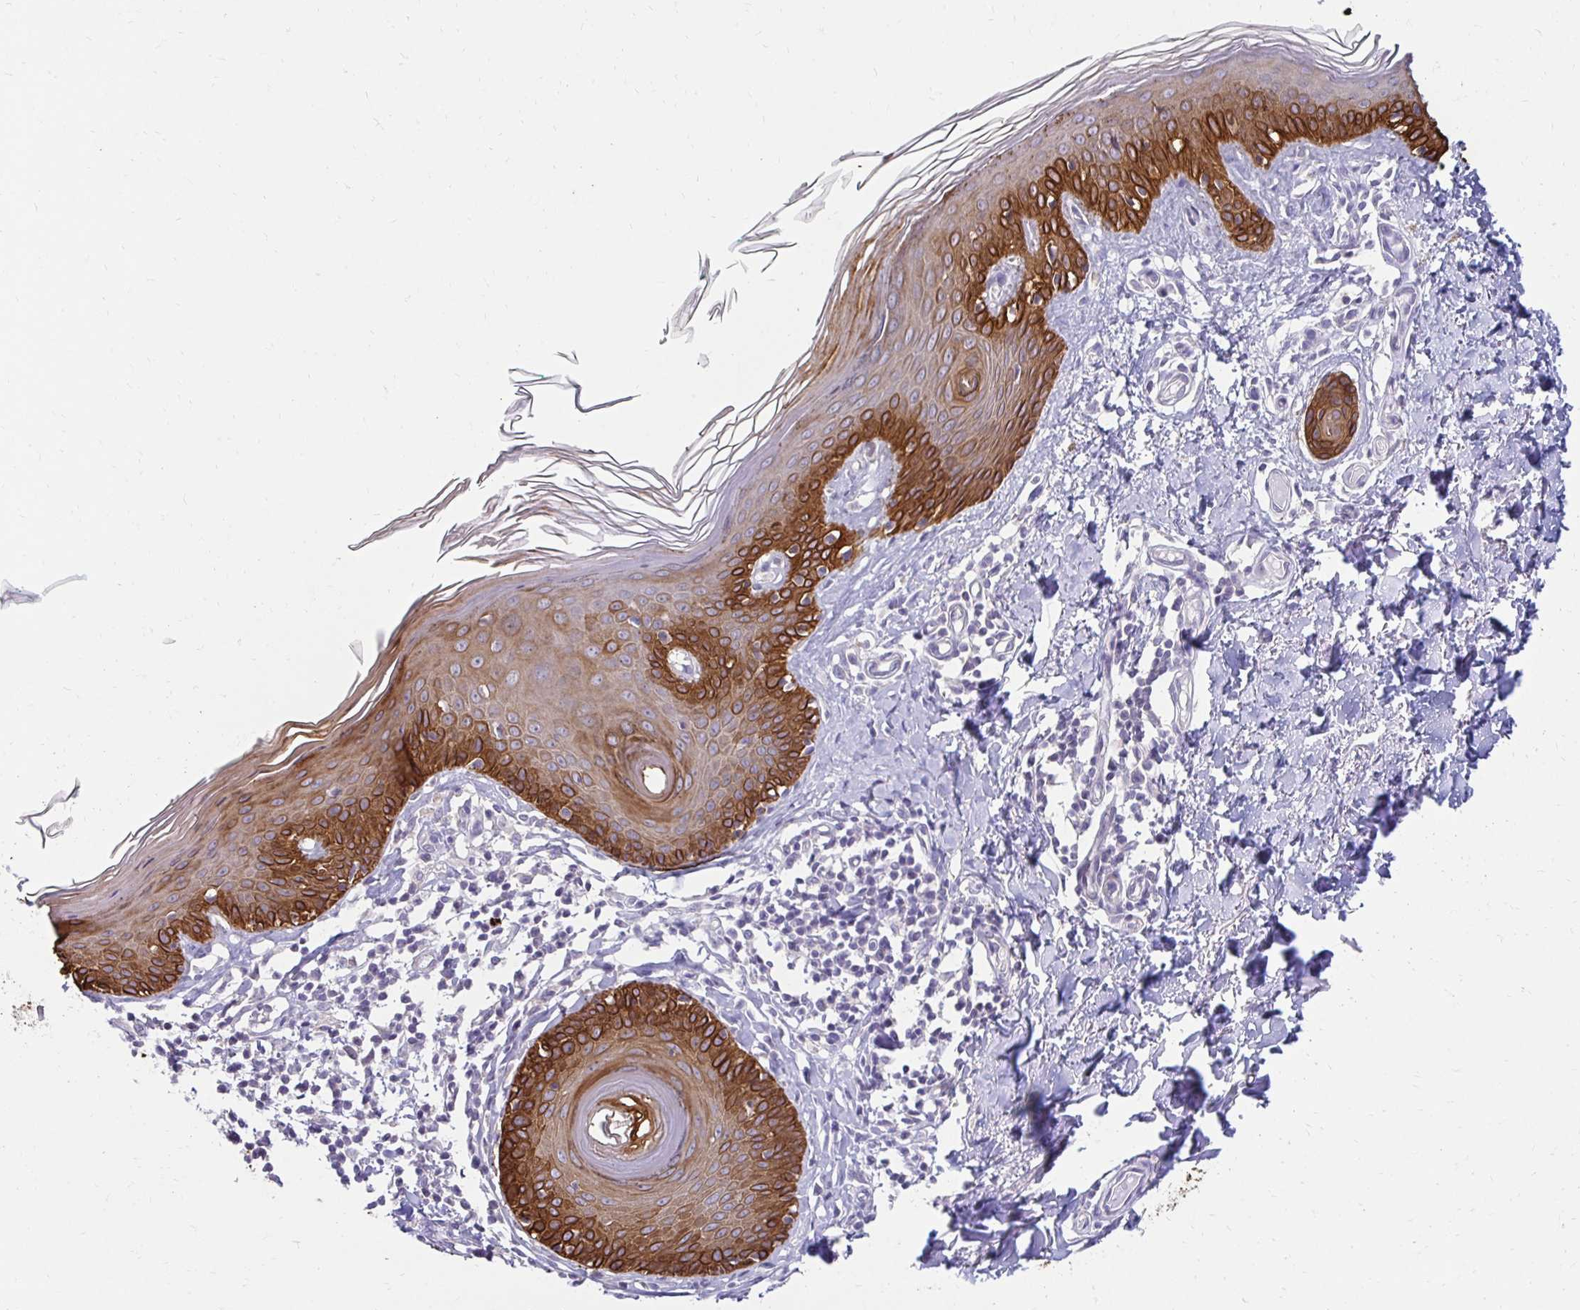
{"staining": {"intensity": "negative", "quantity": "none", "location": "none"}, "tissue": "skin", "cell_type": "Fibroblasts", "image_type": "normal", "snomed": [{"axis": "morphology", "description": "Normal tissue, NOS"}, {"axis": "topography", "description": "Skin"}, {"axis": "topography", "description": "Peripheral nerve tissue"}], "caption": "Image shows no significant protein positivity in fibroblasts of benign skin.", "gene": "C1QTNF2", "patient": {"sex": "female", "age": 45}}